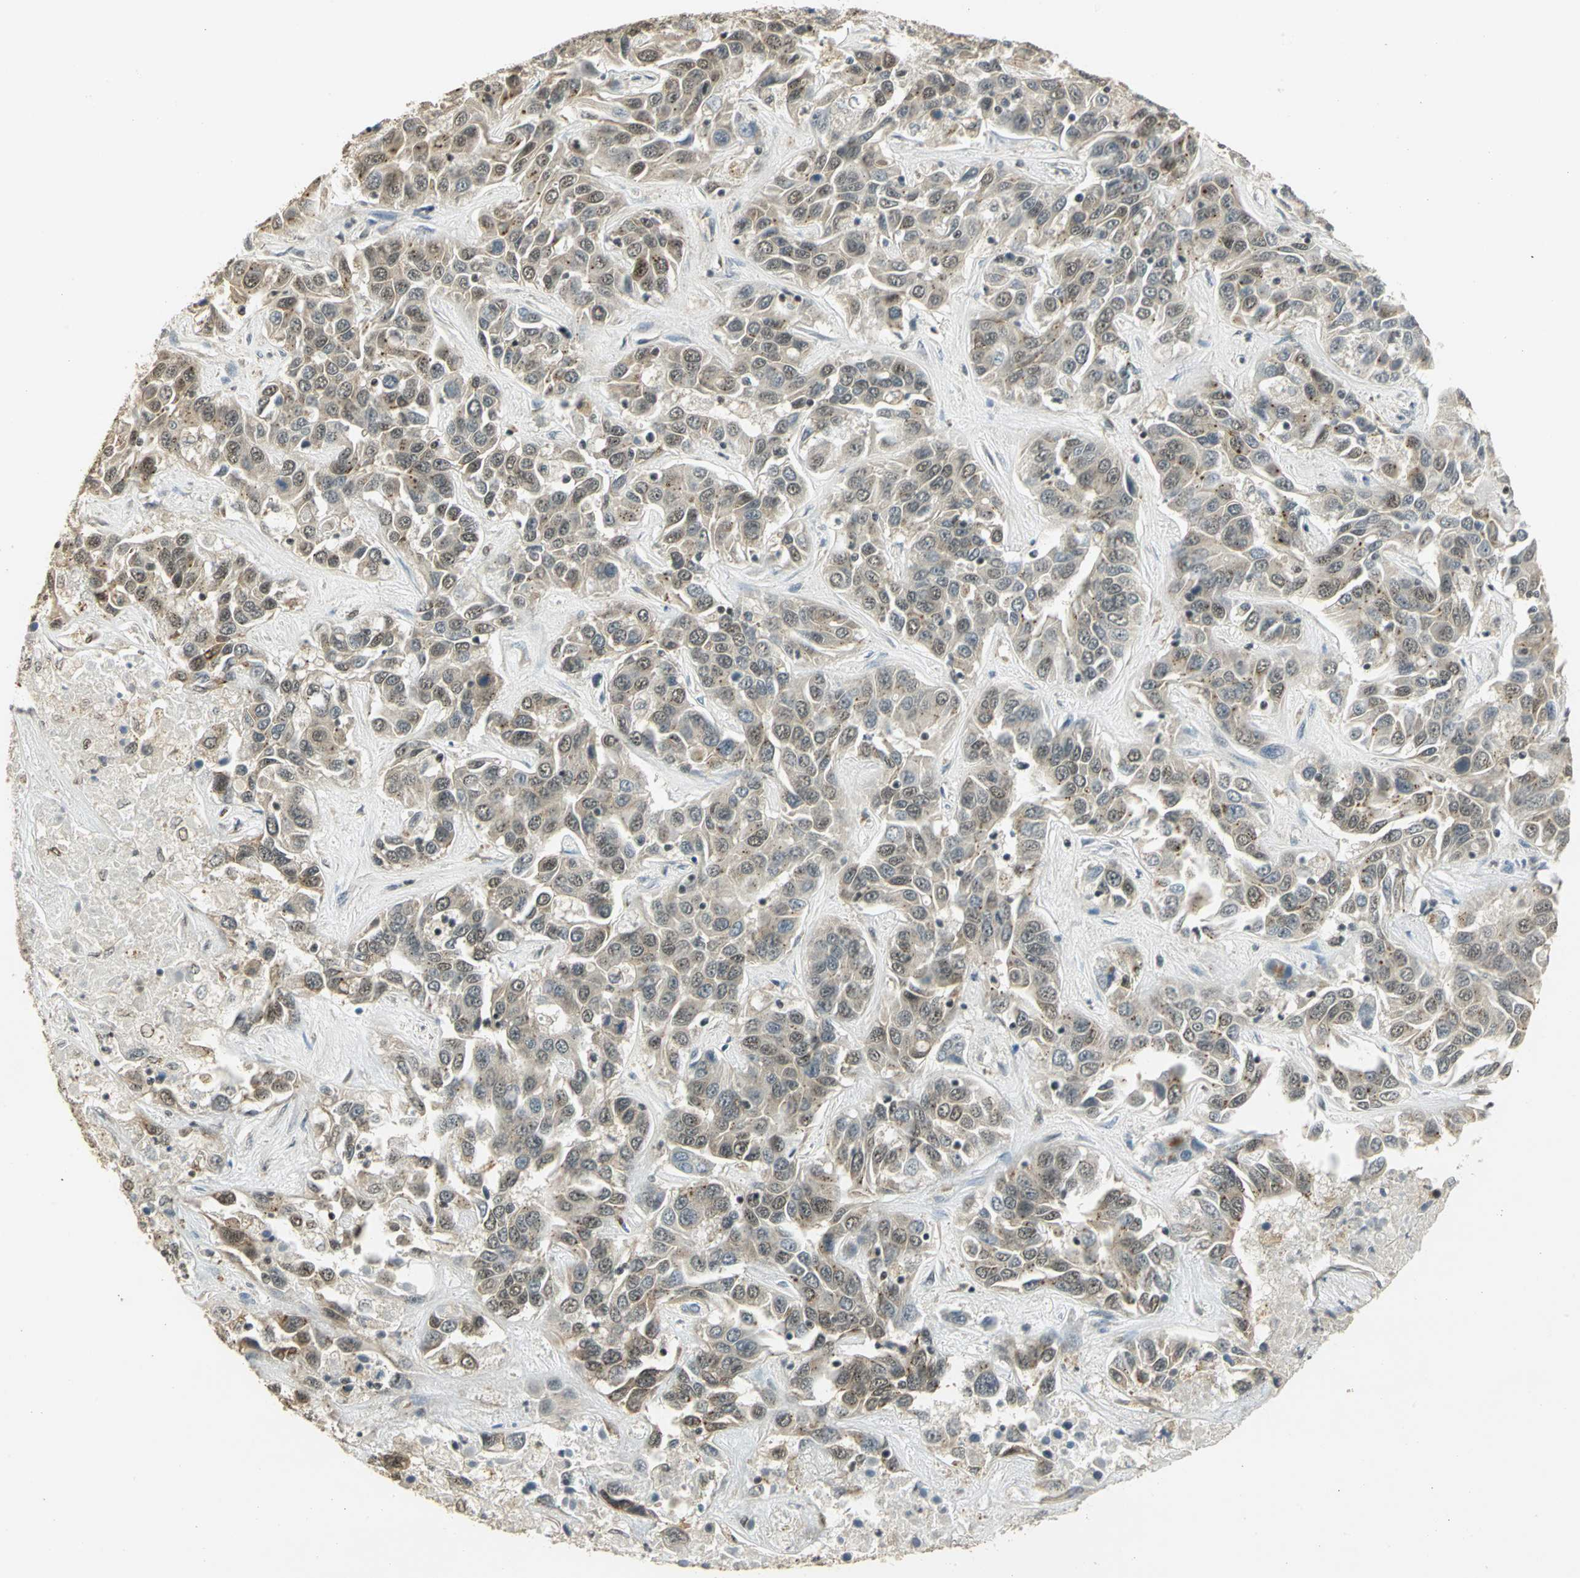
{"staining": {"intensity": "weak", "quantity": "25%-75%", "location": "cytoplasmic/membranous"}, "tissue": "liver cancer", "cell_type": "Tumor cells", "image_type": "cancer", "snomed": [{"axis": "morphology", "description": "Cholangiocarcinoma"}, {"axis": "topography", "description": "Liver"}], "caption": "Protein analysis of liver cancer tissue displays weak cytoplasmic/membranous positivity in approximately 25%-75% of tumor cells. (Brightfield microscopy of DAB IHC at high magnification).", "gene": "ELF1", "patient": {"sex": "female", "age": 52}}